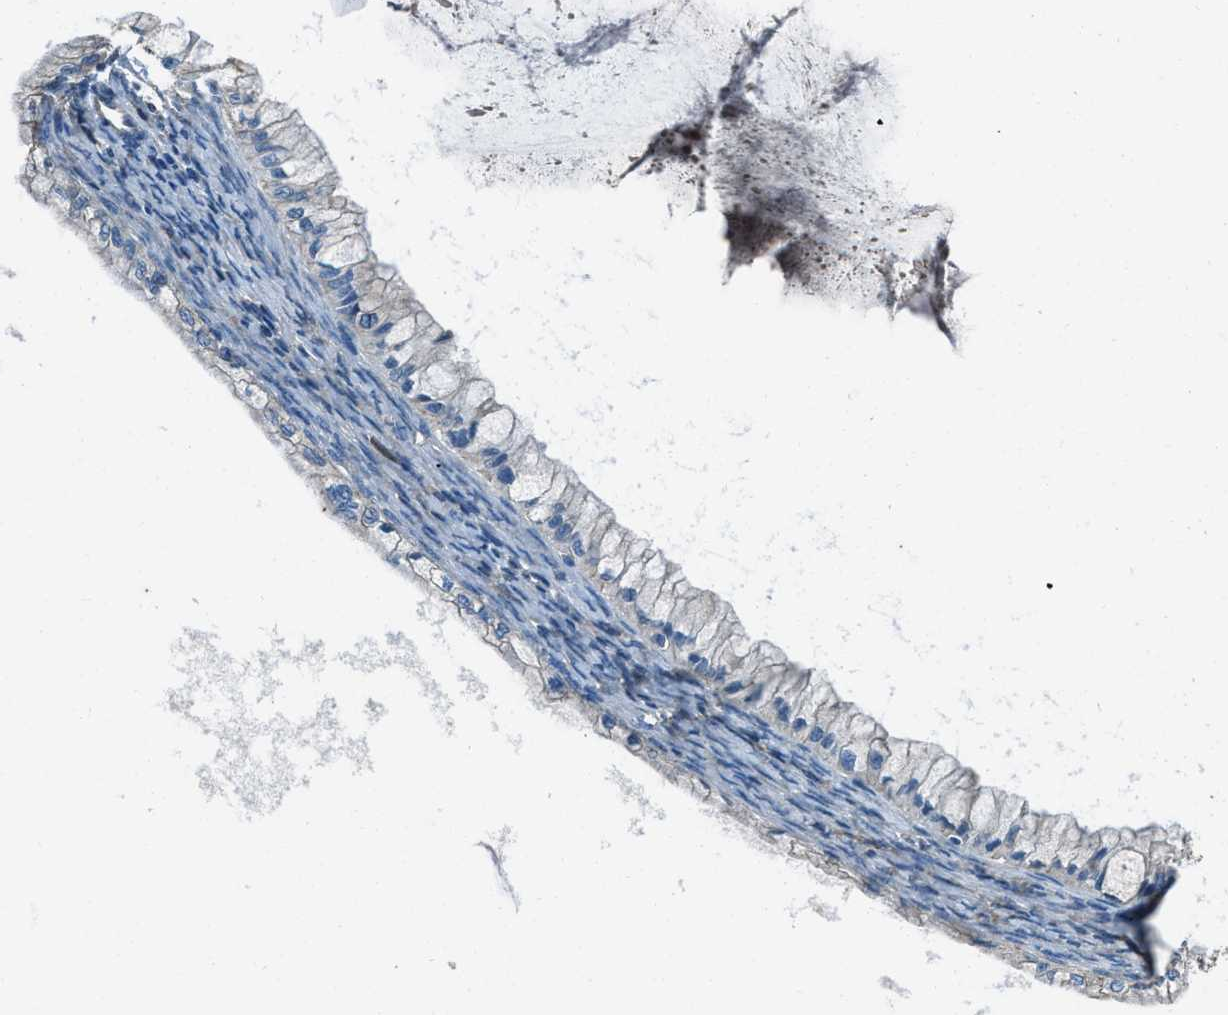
{"staining": {"intensity": "negative", "quantity": "none", "location": "none"}, "tissue": "ovarian cancer", "cell_type": "Tumor cells", "image_type": "cancer", "snomed": [{"axis": "morphology", "description": "Cystadenocarcinoma, mucinous, NOS"}, {"axis": "topography", "description": "Ovary"}], "caption": "Protein analysis of ovarian cancer (mucinous cystadenocarcinoma) reveals no significant positivity in tumor cells. The staining was performed using DAB (3,3'-diaminobenzidine) to visualize the protein expression in brown, while the nuclei were stained in blue with hematoxylin (Magnification: 20x).", "gene": "SVIL", "patient": {"sex": "female", "age": 57}}